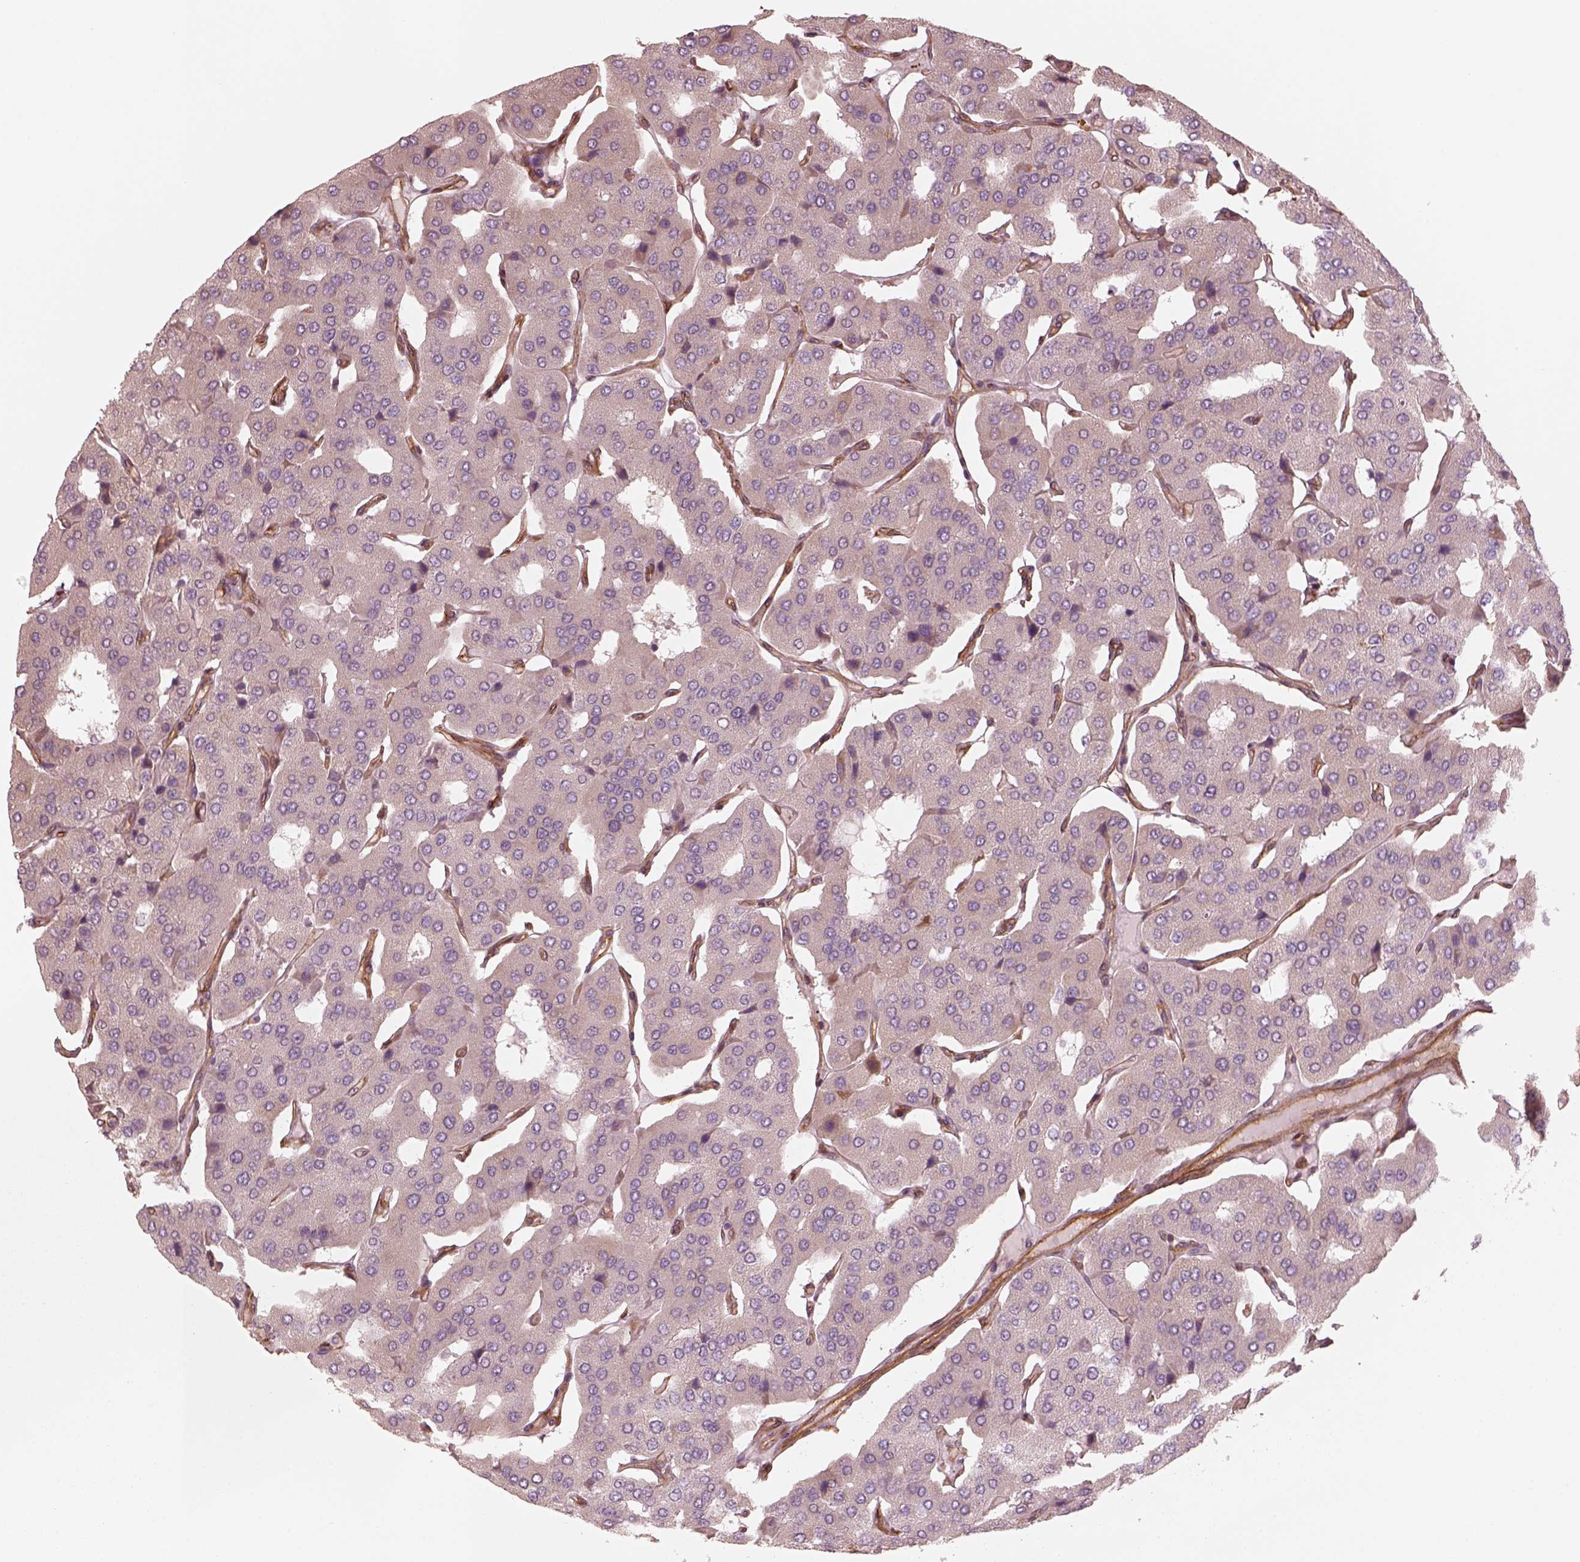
{"staining": {"intensity": "negative", "quantity": "none", "location": "none"}, "tissue": "parathyroid gland", "cell_type": "Glandular cells", "image_type": "normal", "snomed": [{"axis": "morphology", "description": "Normal tissue, NOS"}, {"axis": "morphology", "description": "Adenoma, NOS"}, {"axis": "topography", "description": "Parathyroid gland"}], "caption": "Immunohistochemistry (IHC) of unremarkable parathyroid gland displays no staining in glandular cells. Nuclei are stained in blue.", "gene": "CRYM", "patient": {"sex": "female", "age": 86}}